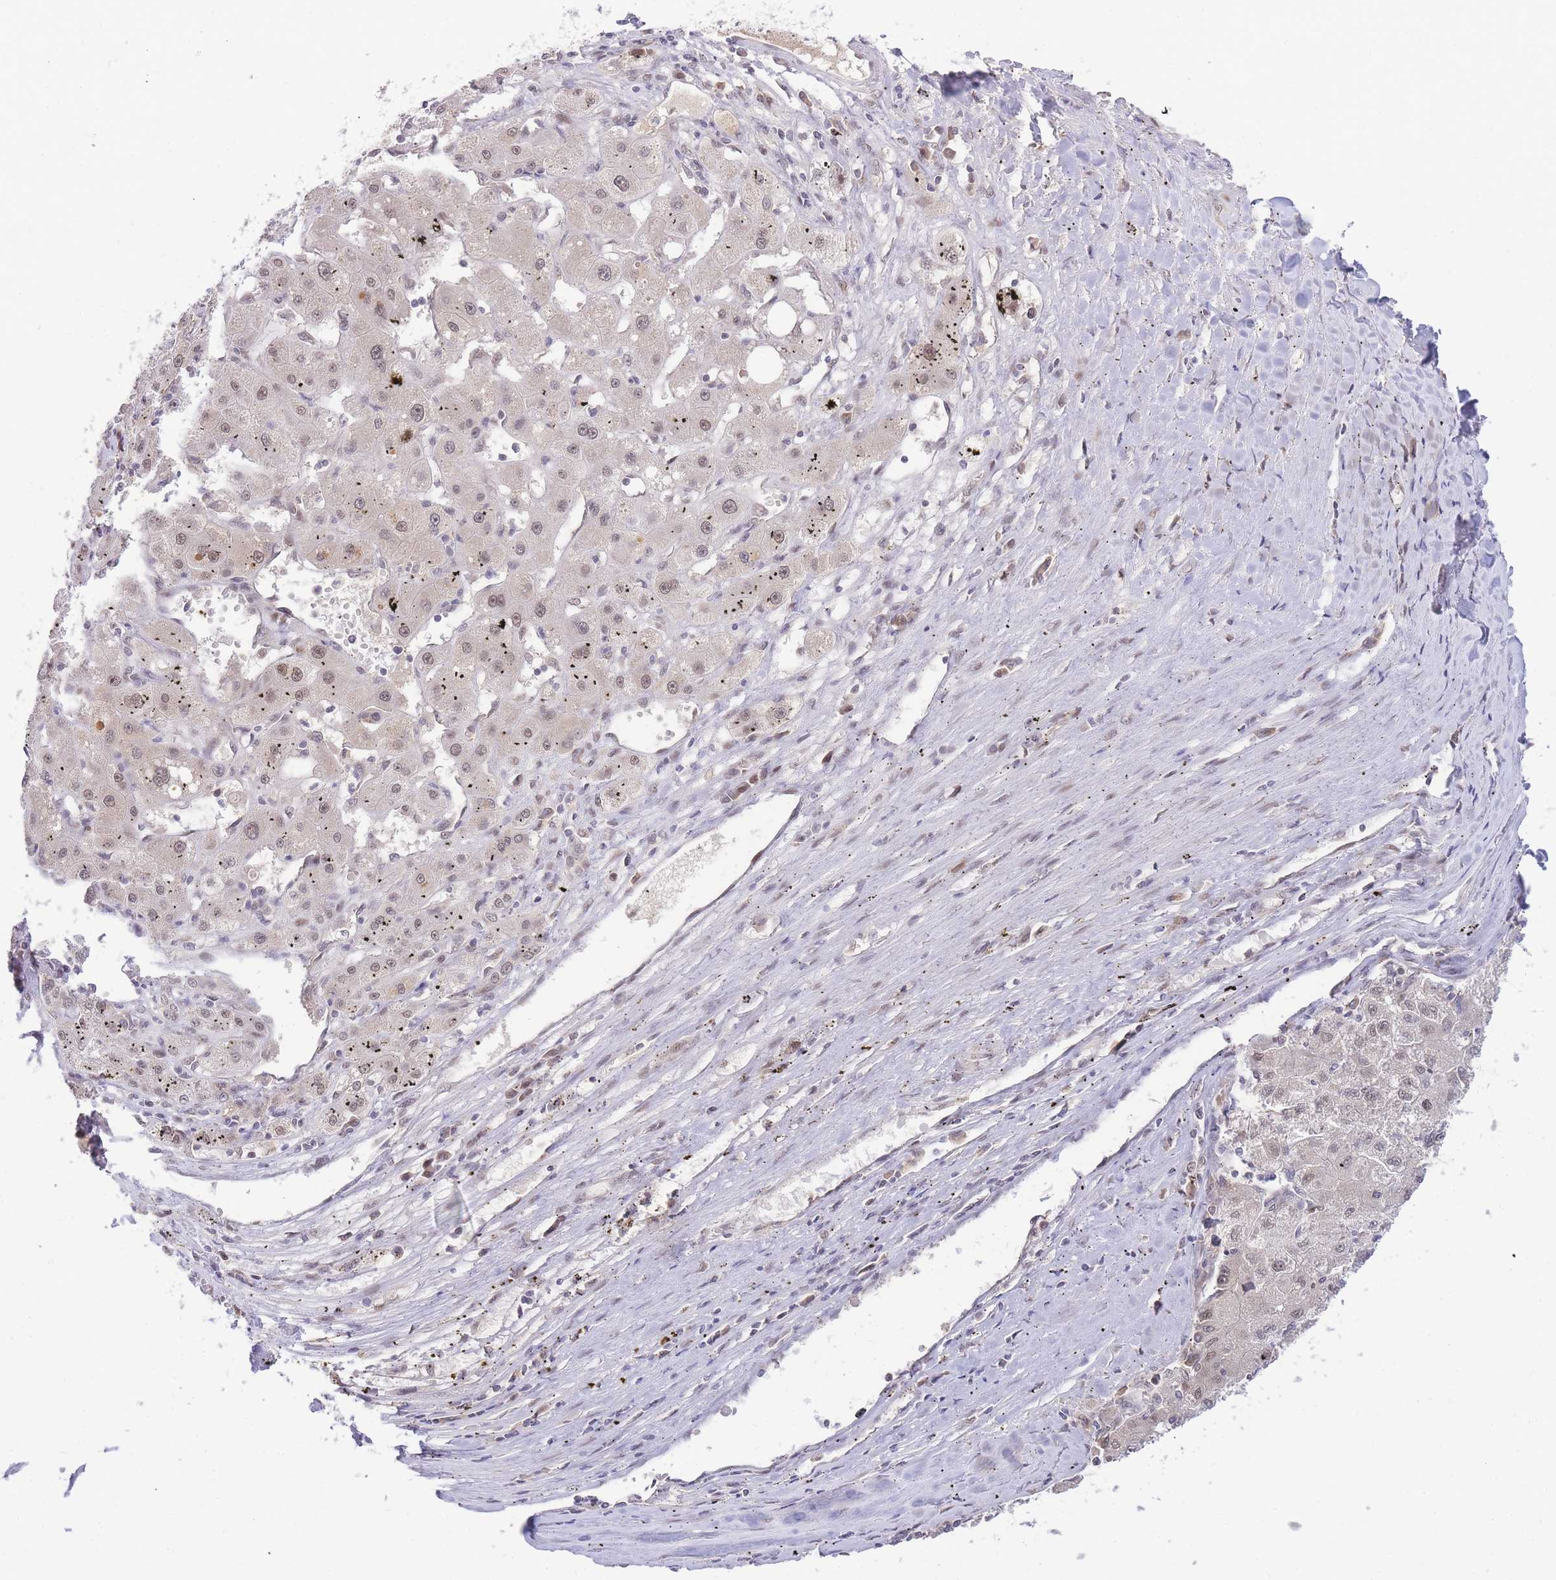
{"staining": {"intensity": "weak", "quantity": ">75%", "location": "nuclear"}, "tissue": "liver cancer", "cell_type": "Tumor cells", "image_type": "cancer", "snomed": [{"axis": "morphology", "description": "Carcinoma, Hepatocellular, NOS"}, {"axis": "topography", "description": "Liver"}], "caption": "Immunohistochemical staining of liver hepatocellular carcinoma exhibits low levels of weak nuclear protein expression in approximately >75% of tumor cells. The staining was performed using DAB (3,3'-diaminobenzidine), with brown indicating positive protein expression. Nuclei are stained blue with hematoxylin.", "gene": "PUS10", "patient": {"sex": "male", "age": 72}}